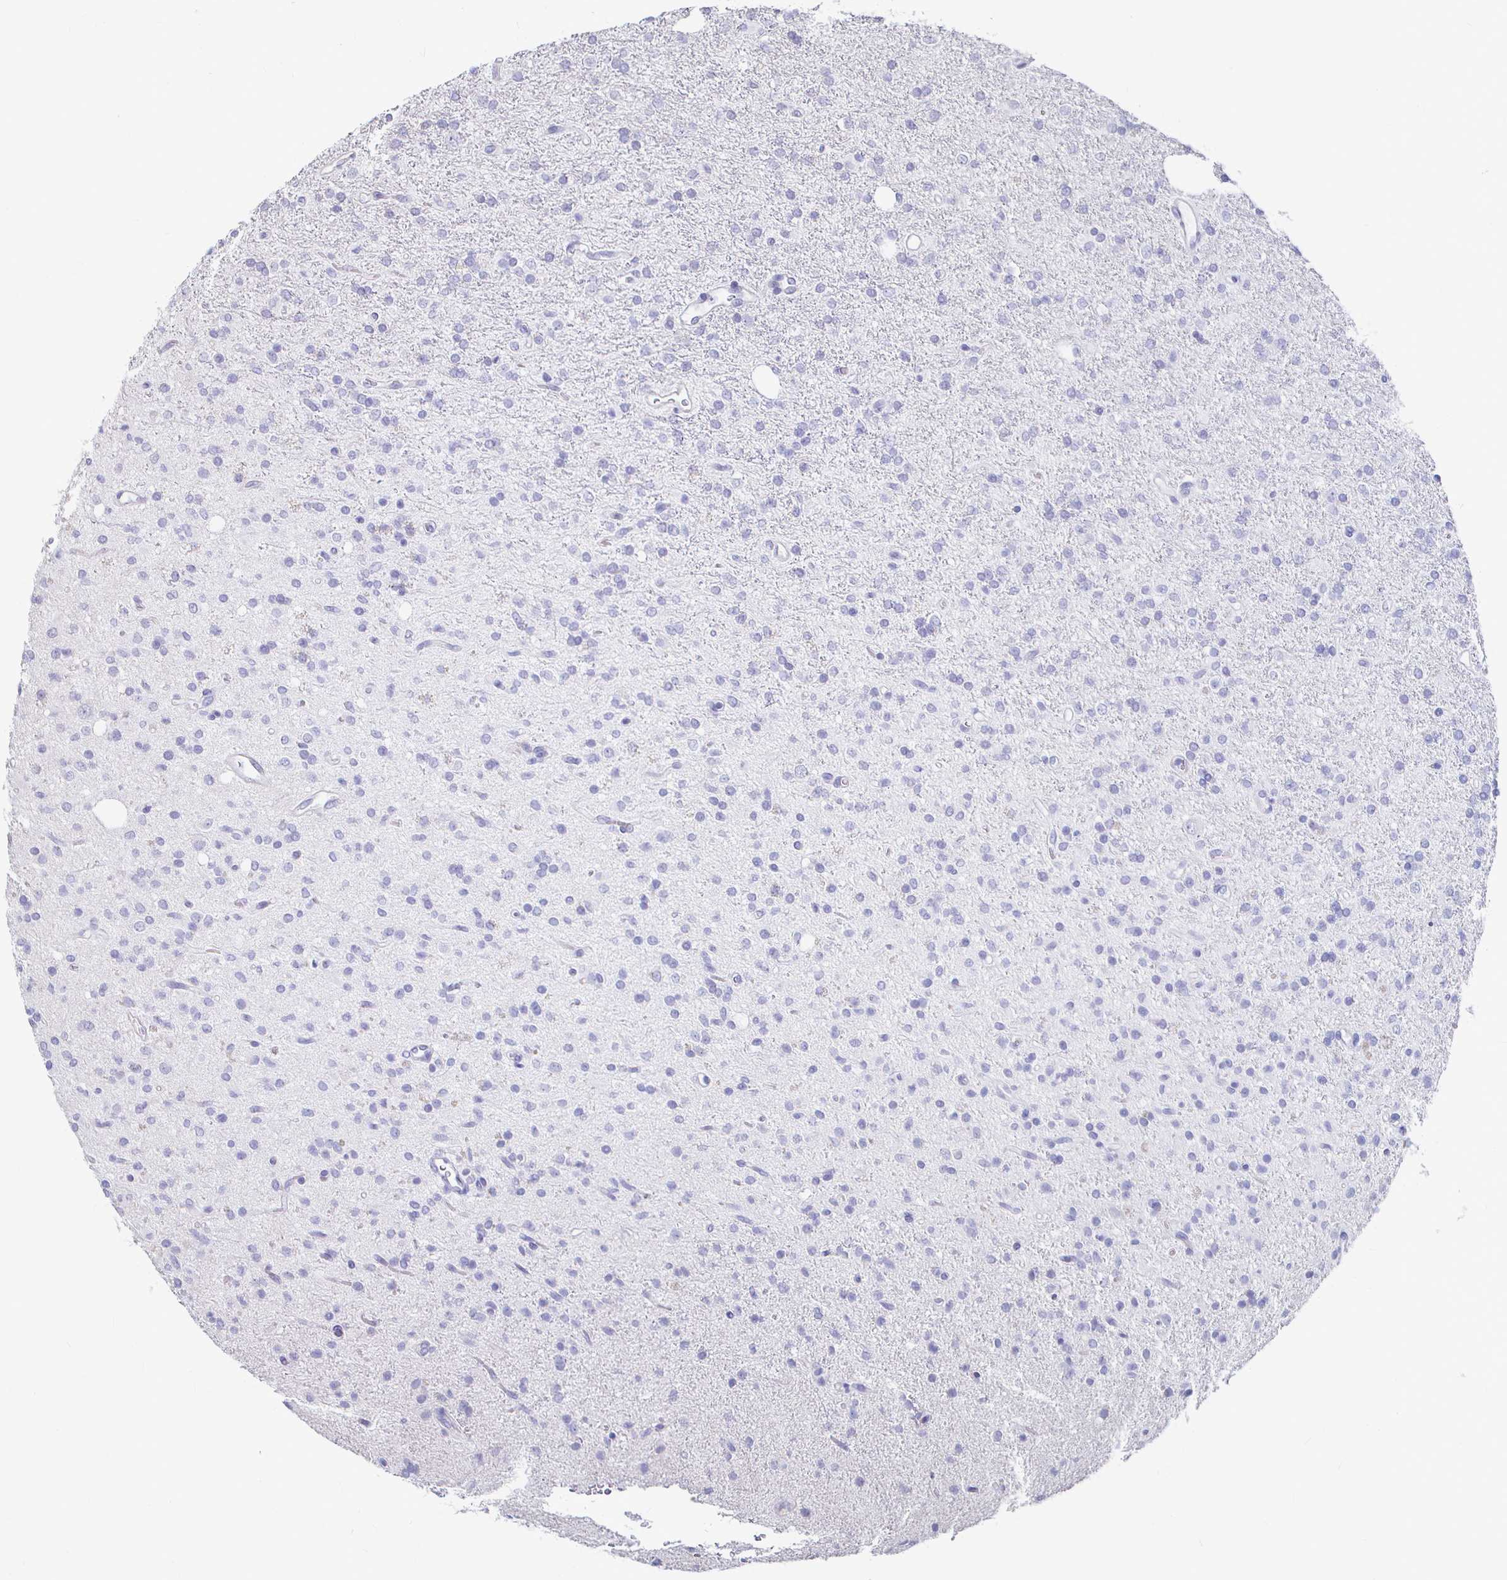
{"staining": {"intensity": "negative", "quantity": "none", "location": "none"}, "tissue": "glioma", "cell_type": "Tumor cells", "image_type": "cancer", "snomed": [{"axis": "morphology", "description": "Glioma, malignant, Low grade"}, {"axis": "topography", "description": "Brain"}], "caption": "A histopathology image of human malignant glioma (low-grade) is negative for staining in tumor cells.", "gene": "CAPN11", "patient": {"sex": "female", "age": 33}}